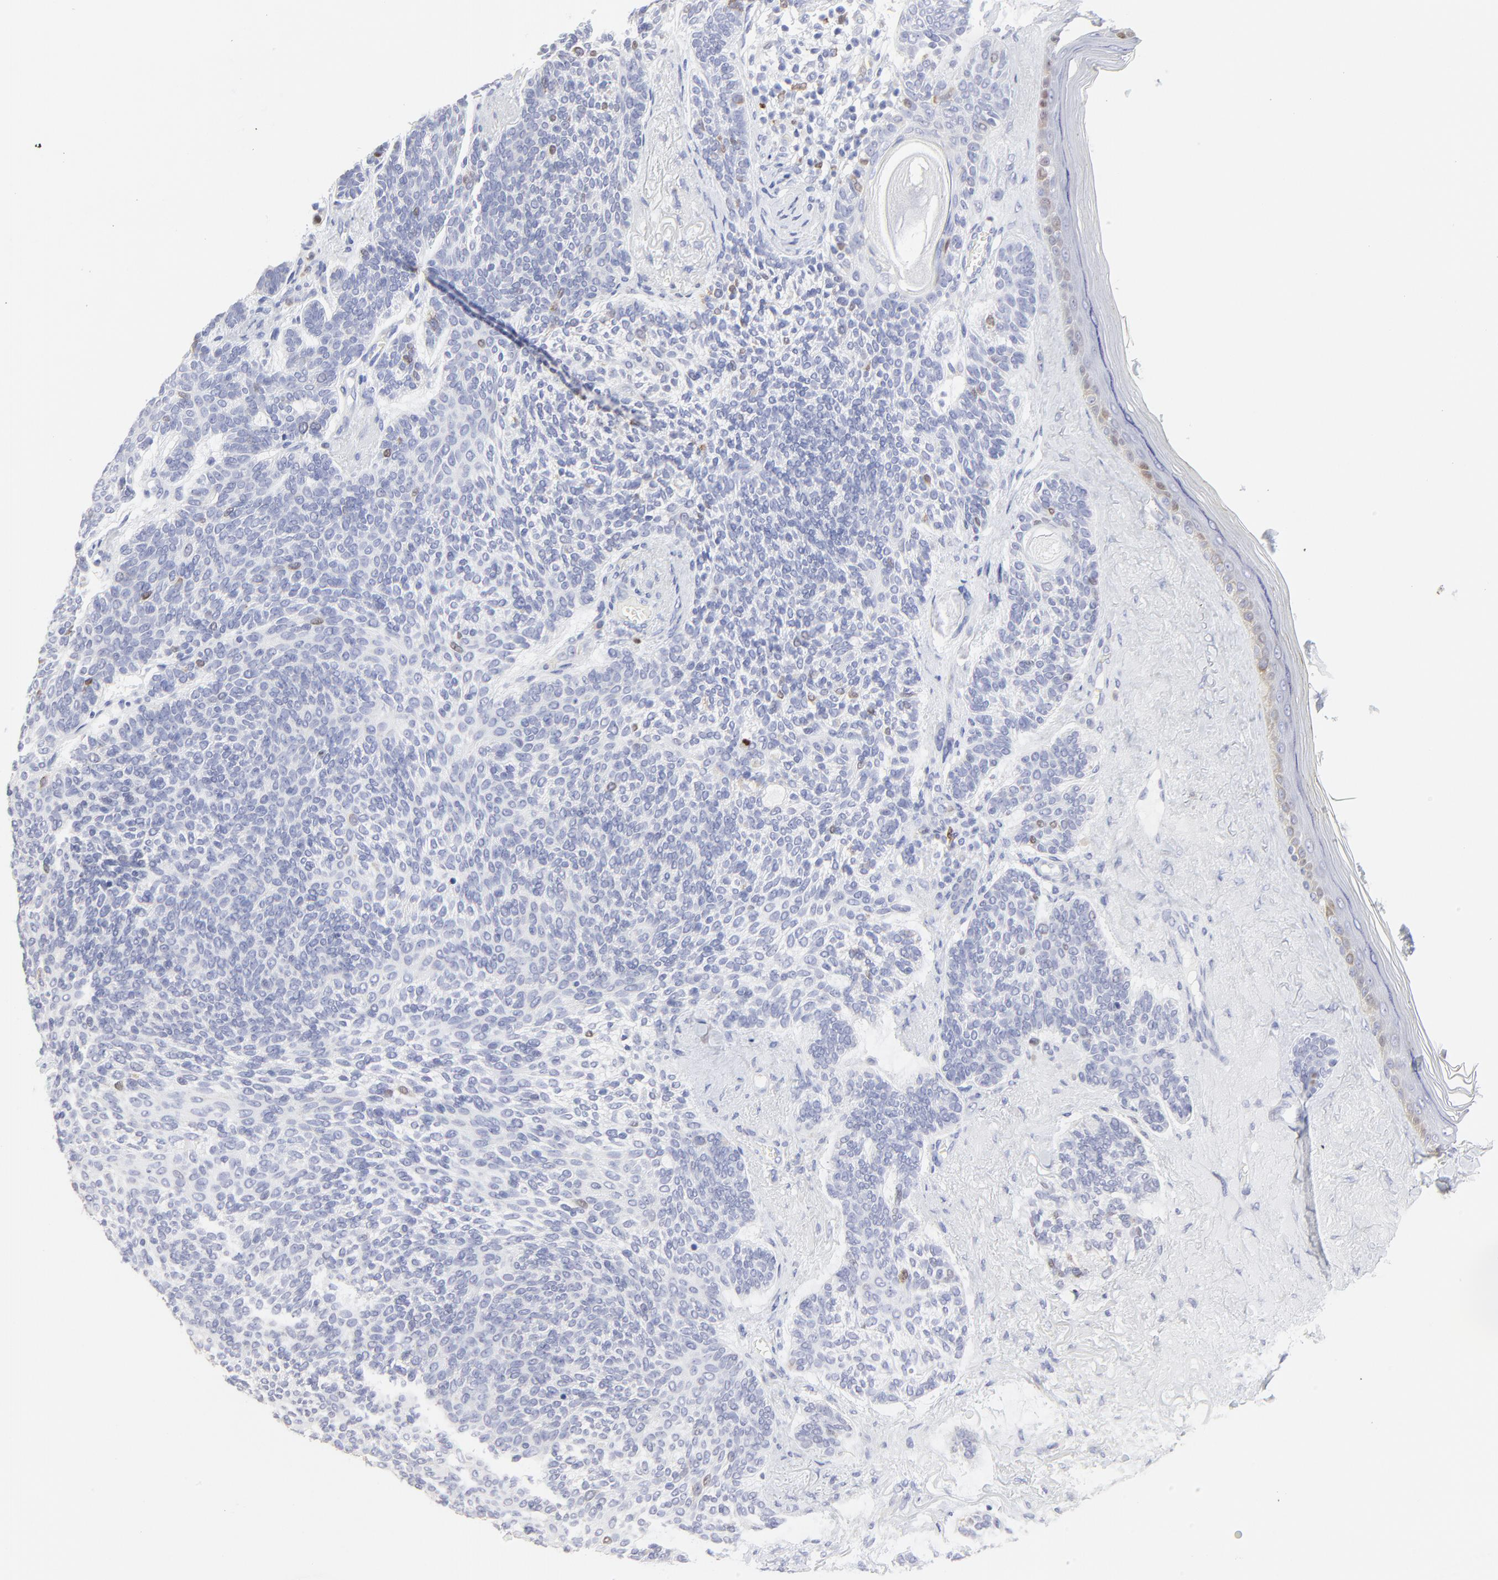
{"staining": {"intensity": "negative", "quantity": "none", "location": "none"}, "tissue": "skin cancer", "cell_type": "Tumor cells", "image_type": "cancer", "snomed": [{"axis": "morphology", "description": "Normal tissue, NOS"}, {"axis": "morphology", "description": "Basal cell carcinoma"}, {"axis": "topography", "description": "Skin"}], "caption": "An immunohistochemistry (IHC) photomicrograph of skin cancer is shown. There is no staining in tumor cells of skin cancer. Brightfield microscopy of immunohistochemistry (IHC) stained with DAB (brown) and hematoxylin (blue), captured at high magnification.", "gene": "NCAPH", "patient": {"sex": "female", "age": 70}}